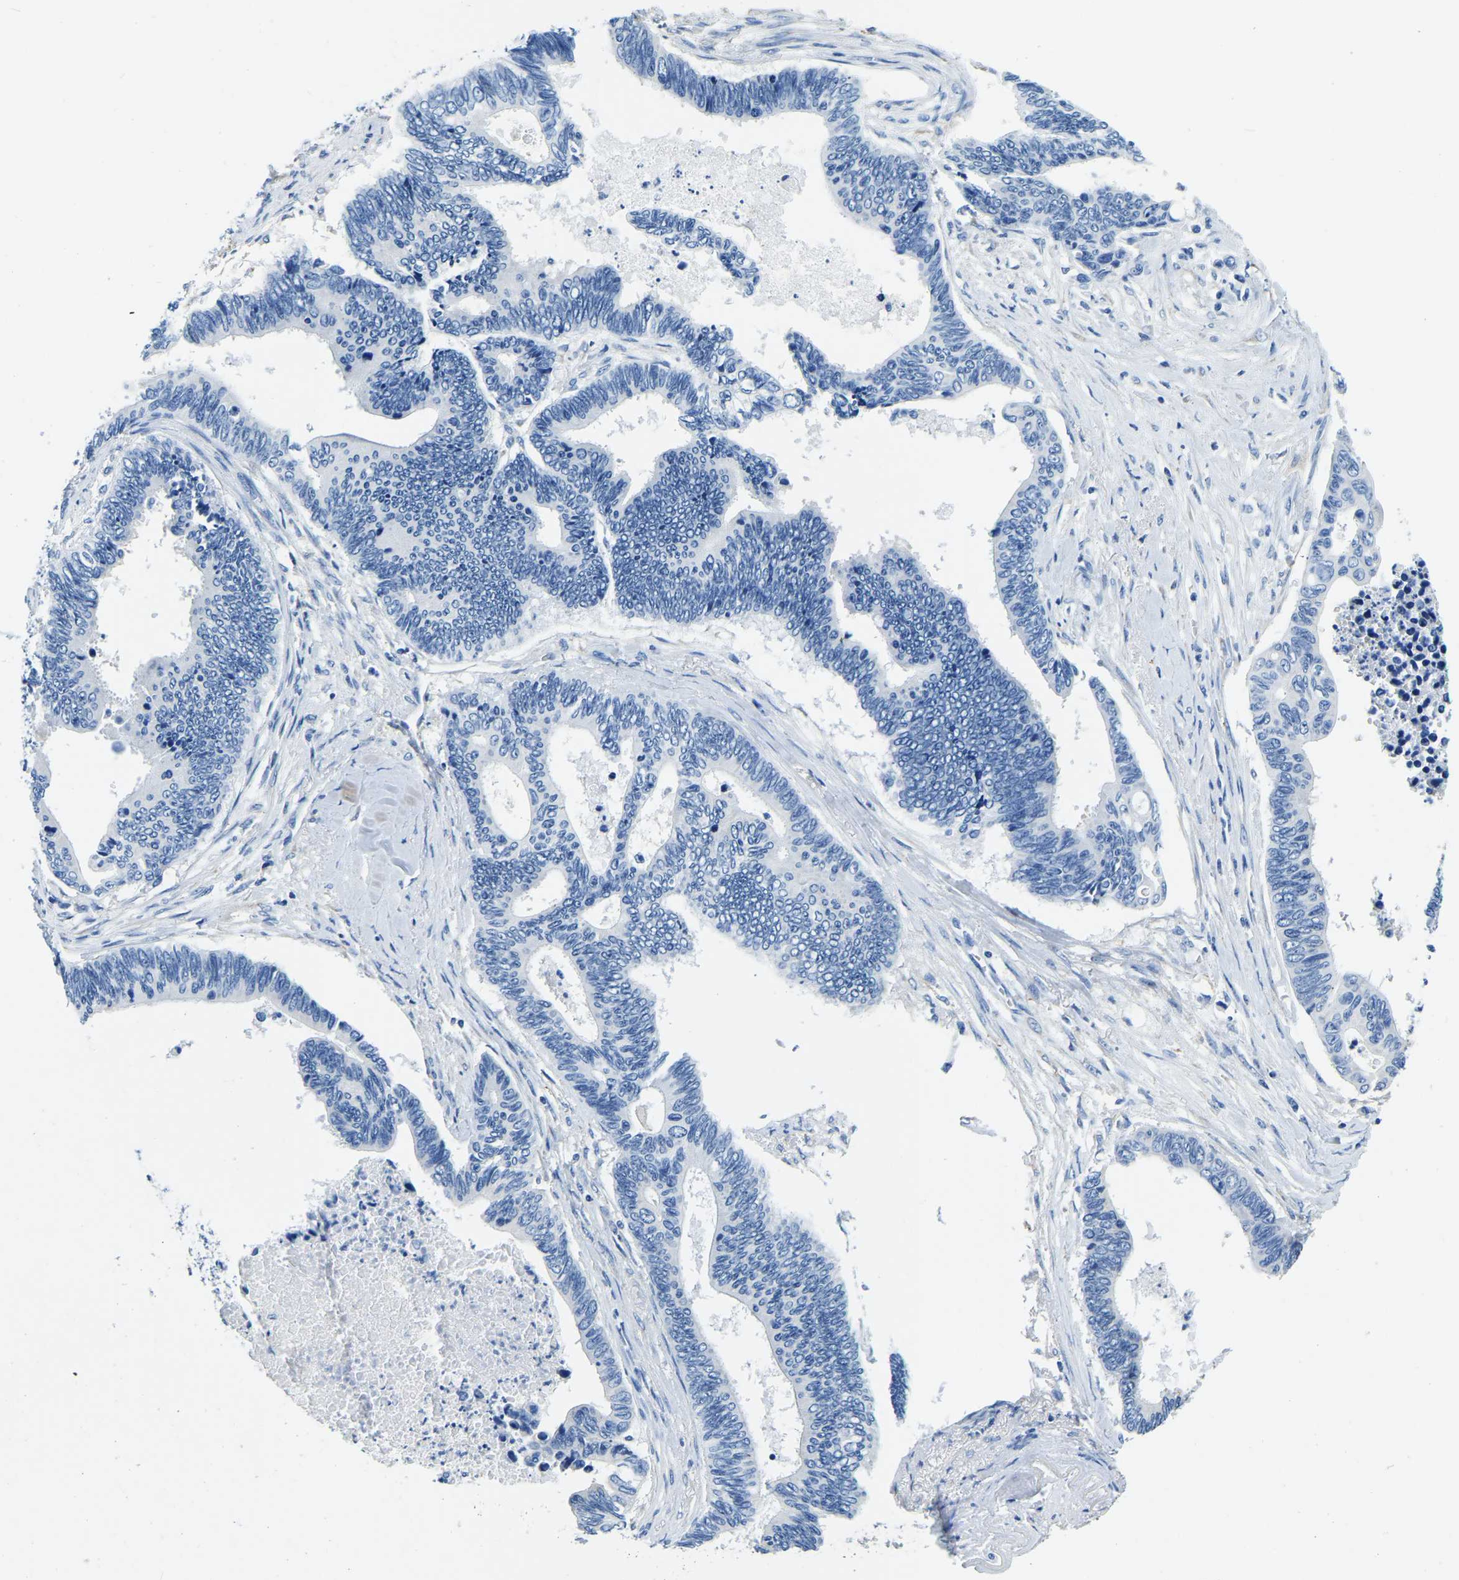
{"staining": {"intensity": "negative", "quantity": "none", "location": "none"}, "tissue": "pancreatic cancer", "cell_type": "Tumor cells", "image_type": "cancer", "snomed": [{"axis": "morphology", "description": "Adenocarcinoma, NOS"}, {"axis": "topography", "description": "Pancreas"}], "caption": "Protein analysis of pancreatic cancer (adenocarcinoma) exhibits no significant positivity in tumor cells. Brightfield microscopy of IHC stained with DAB (brown) and hematoxylin (blue), captured at high magnification.", "gene": "ZDHHC13", "patient": {"sex": "female", "age": 70}}